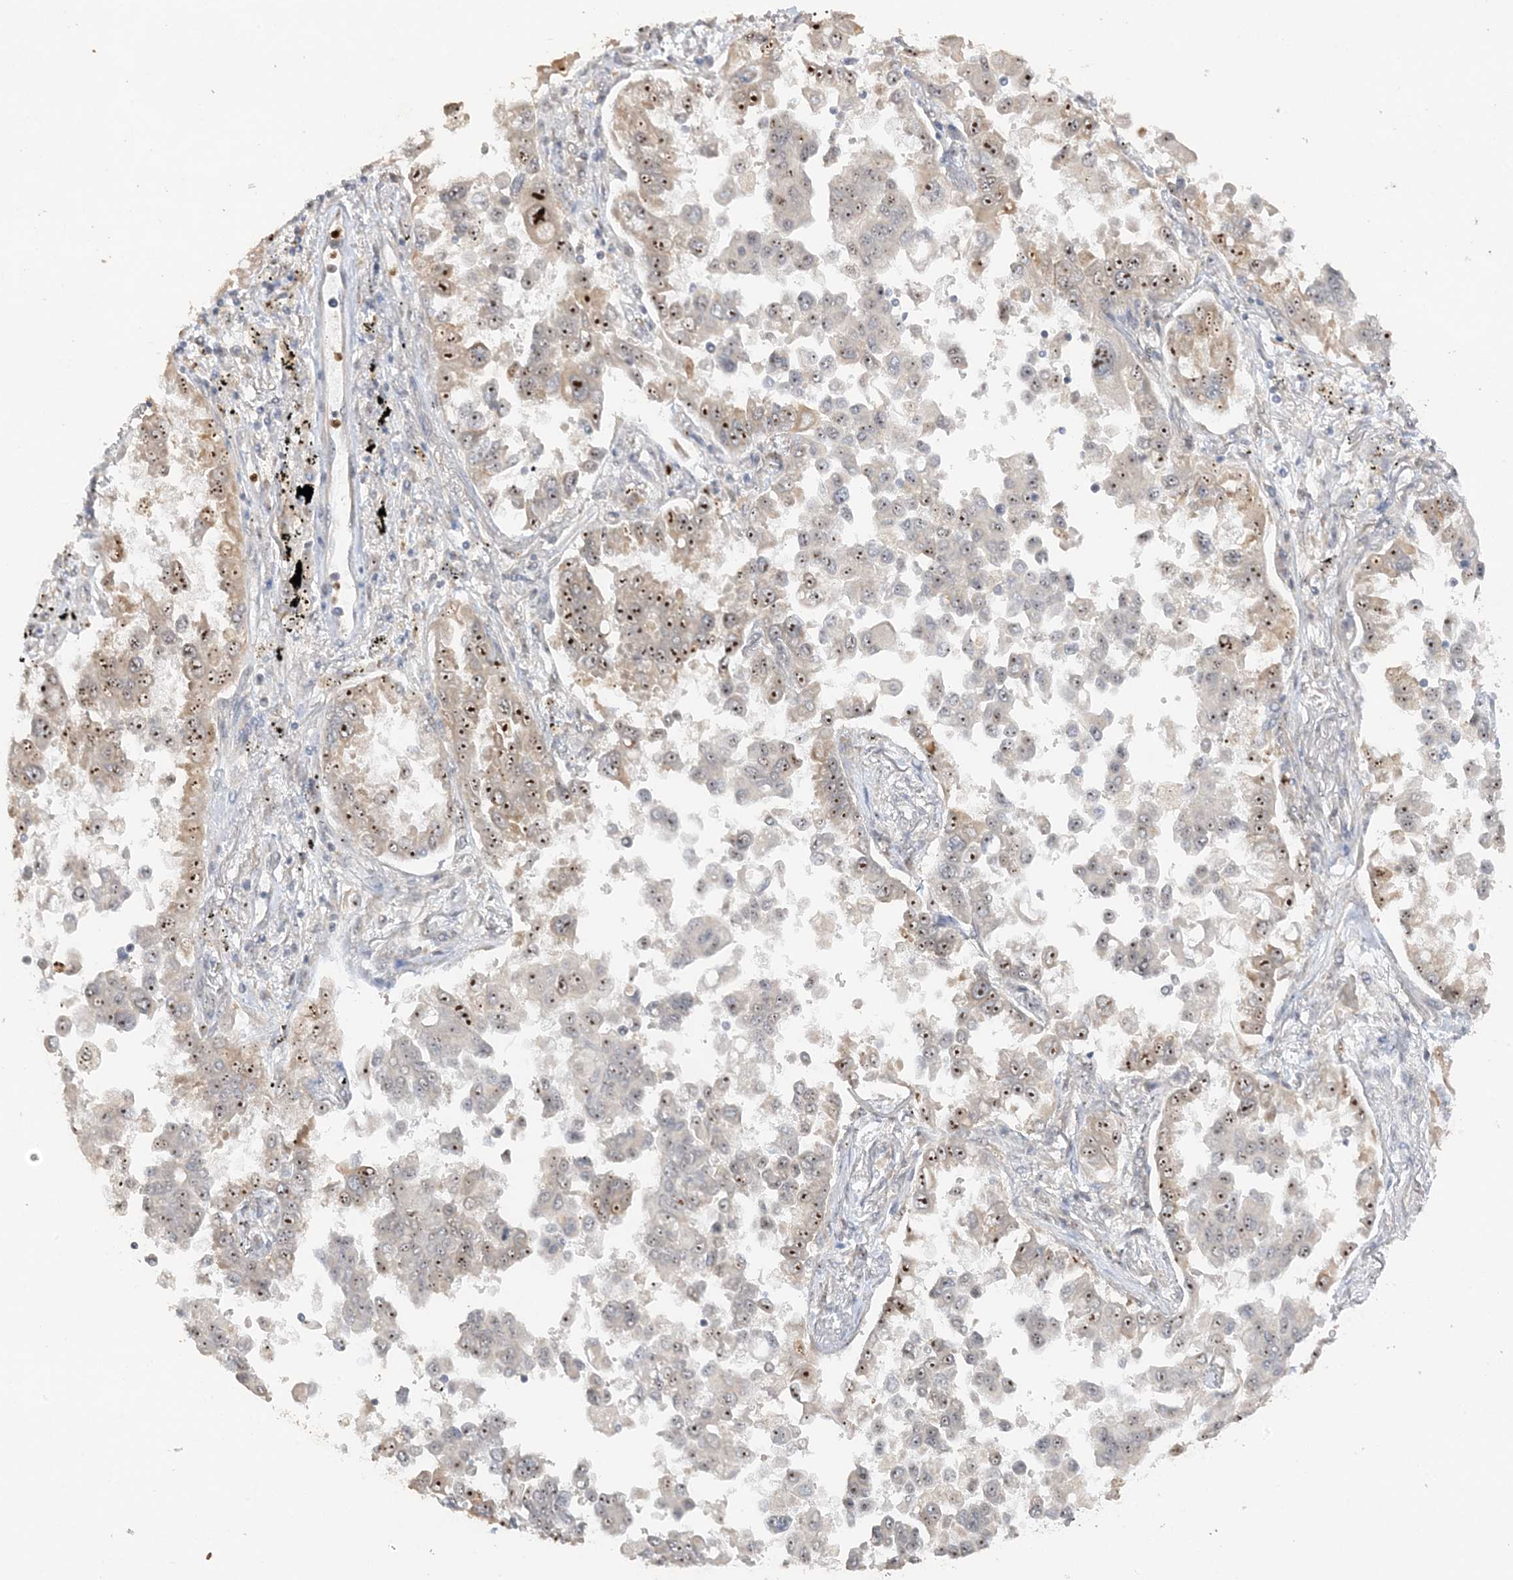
{"staining": {"intensity": "moderate", "quantity": ">75%", "location": "nuclear"}, "tissue": "lung cancer", "cell_type": "Tumor cells", "image_type": "cancer", "snomed": [{"axis": "morphology", "description": "Adenocarcinoma, NOS"}, {"axis": "topography", "description": "Lung"}], "caption": "Tumor cells demonstrate moderate nuclear expression in about >75% of cells in lung cancer (adenocarcinoma).", "gene": "DDX18", "patient": {"sex": "female", "age": 67}}